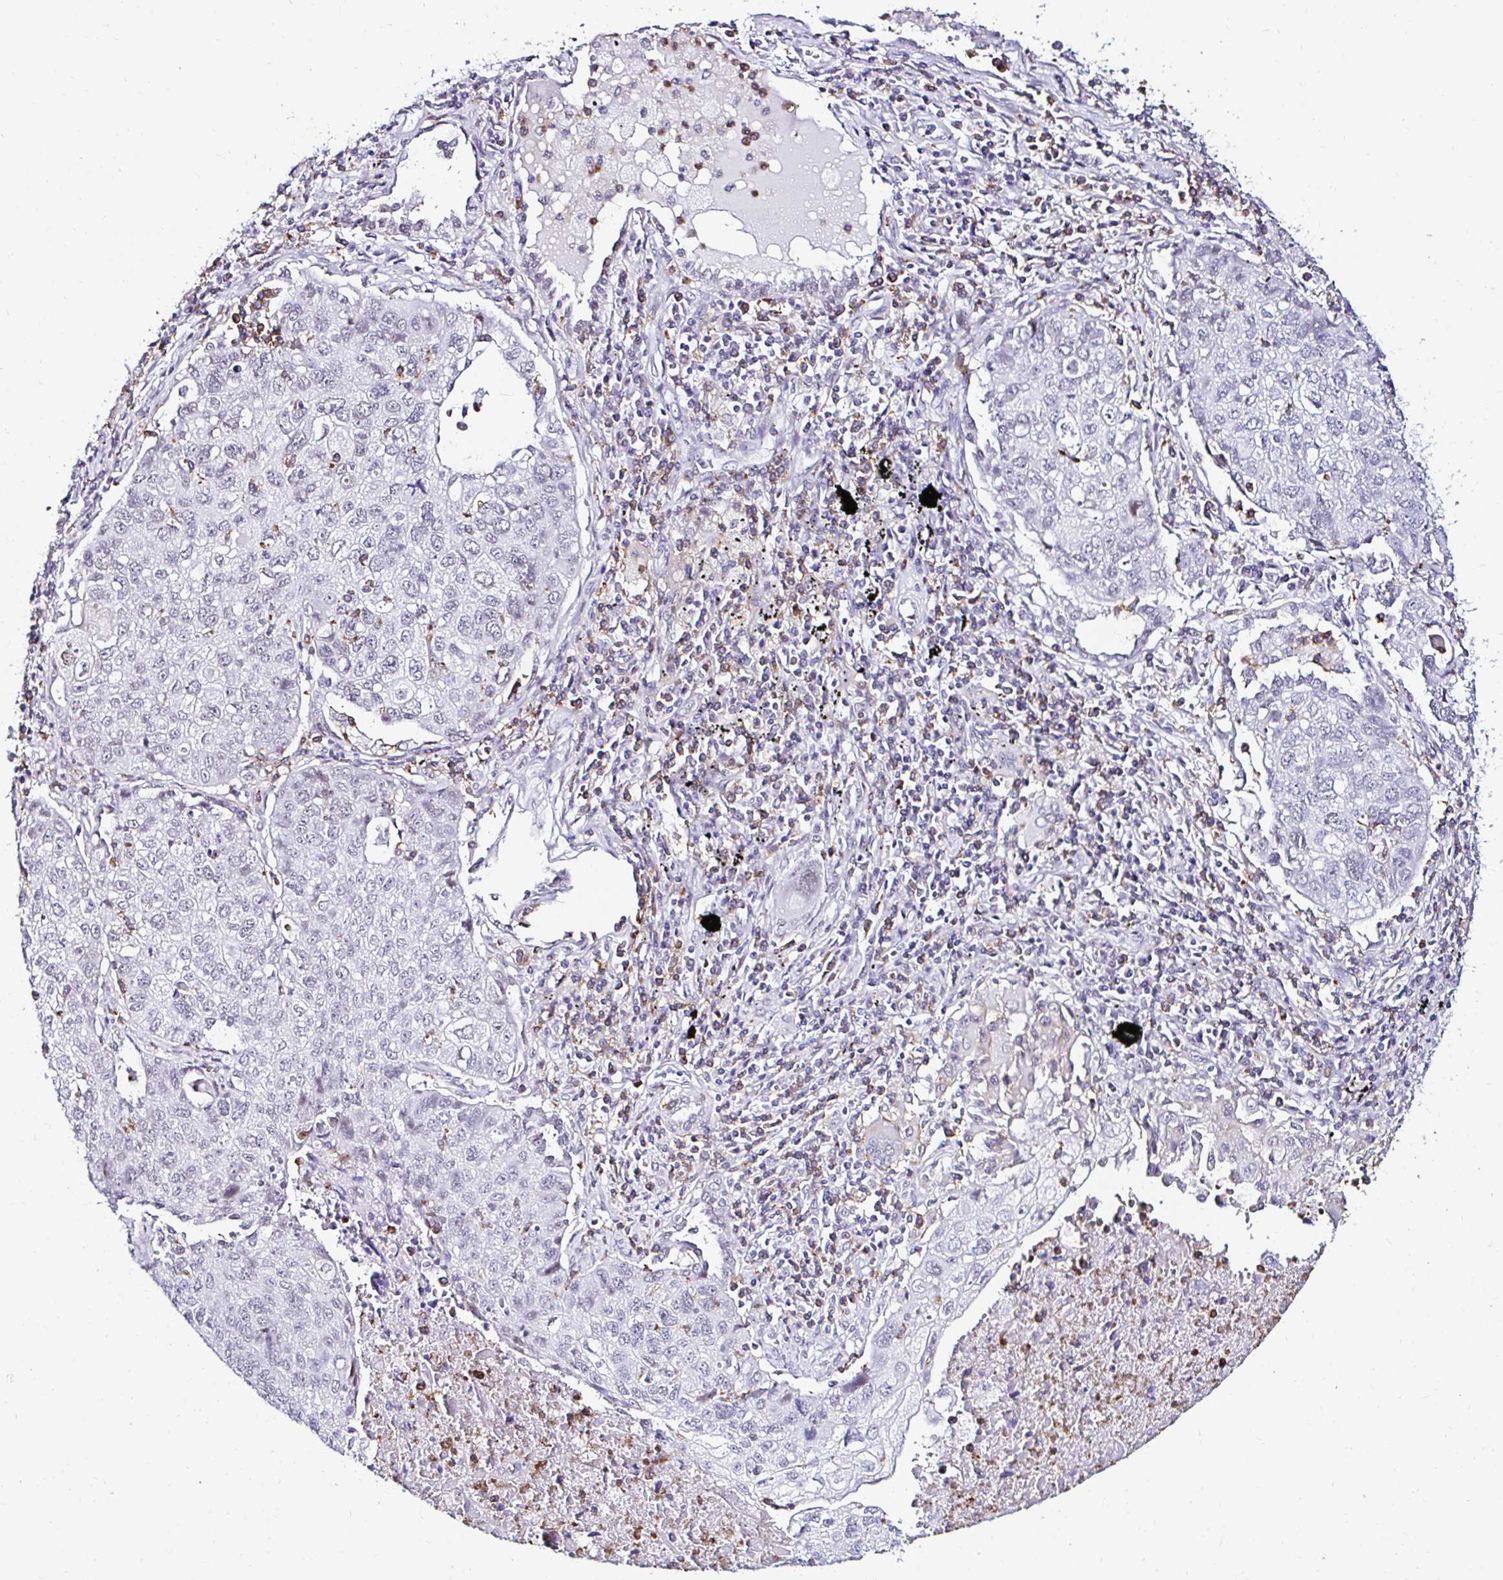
{"staining": {"intensity": "negative", "quantity": "none", "location": "none"}, "tissue": "lung cancer", "cell_type": "Tumor cells", "image_type": "cancer", "snomed": [{"axis": "morphology", "description": "Normal morphology"}, {"axis": "morphology", "description": "Aneuploidy"}, {"axis": "morphology", "description": "Squamous cell carcinoma, NOS"}, {"axis": "topography", "description": "Lymph node"}, {"axis": "topography", "description": "Lung"}], "caption": "An immunohistochemistry (IHC) histopathology image of aneuploidy (lung) is shown. There is no staining in tumor cells of aneuploidy (lung). The staining was performed using DAB (3,3'-diaminobenzidine) to visualize the protein expression in brown, while the nuclei were stained in blue with hematoxylin (Magnification: 20x).", "gene": "CYBB", "patient": {"sex": "female", "age": 76}}